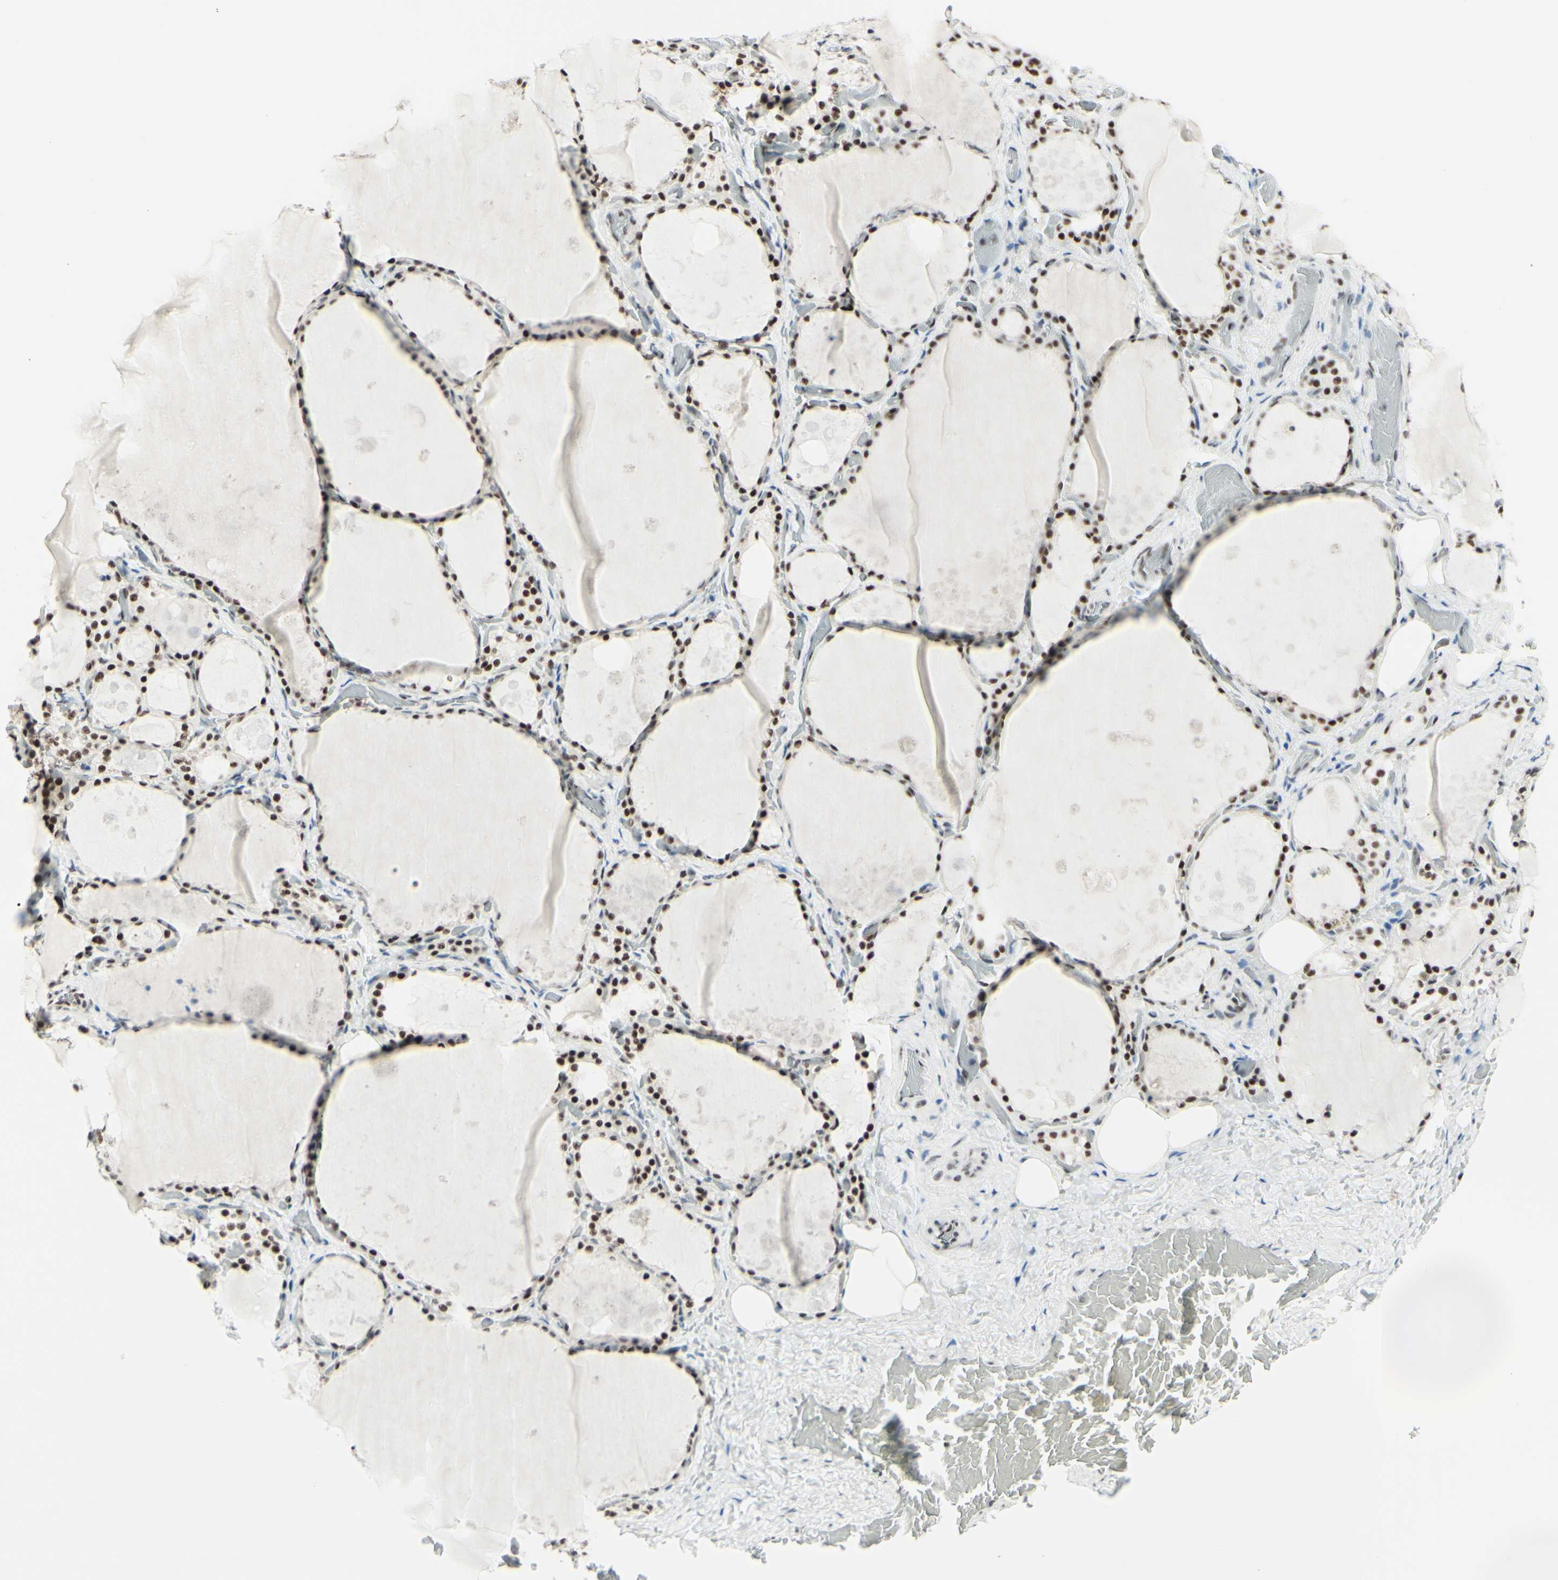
{"staining": {"intensity": "strong", "quantity": "25%-75%", "location": "nuclear"}, "tissue": "thyroid gland", "cell_type": "Glandular cells", "image_type": "normal", "snomed": [{"axis": "morphology", "description": "Normal tissue, NOS"}, {"axis": "topography", "description": "Thyroid gland"}], "caption": "A high amount of strong nuclear staining is identified in about 25%-75% of glandular cells in normal thyroid gland.", "gene": "WTAP", "patient": {"sex": "male", "age": 61}}